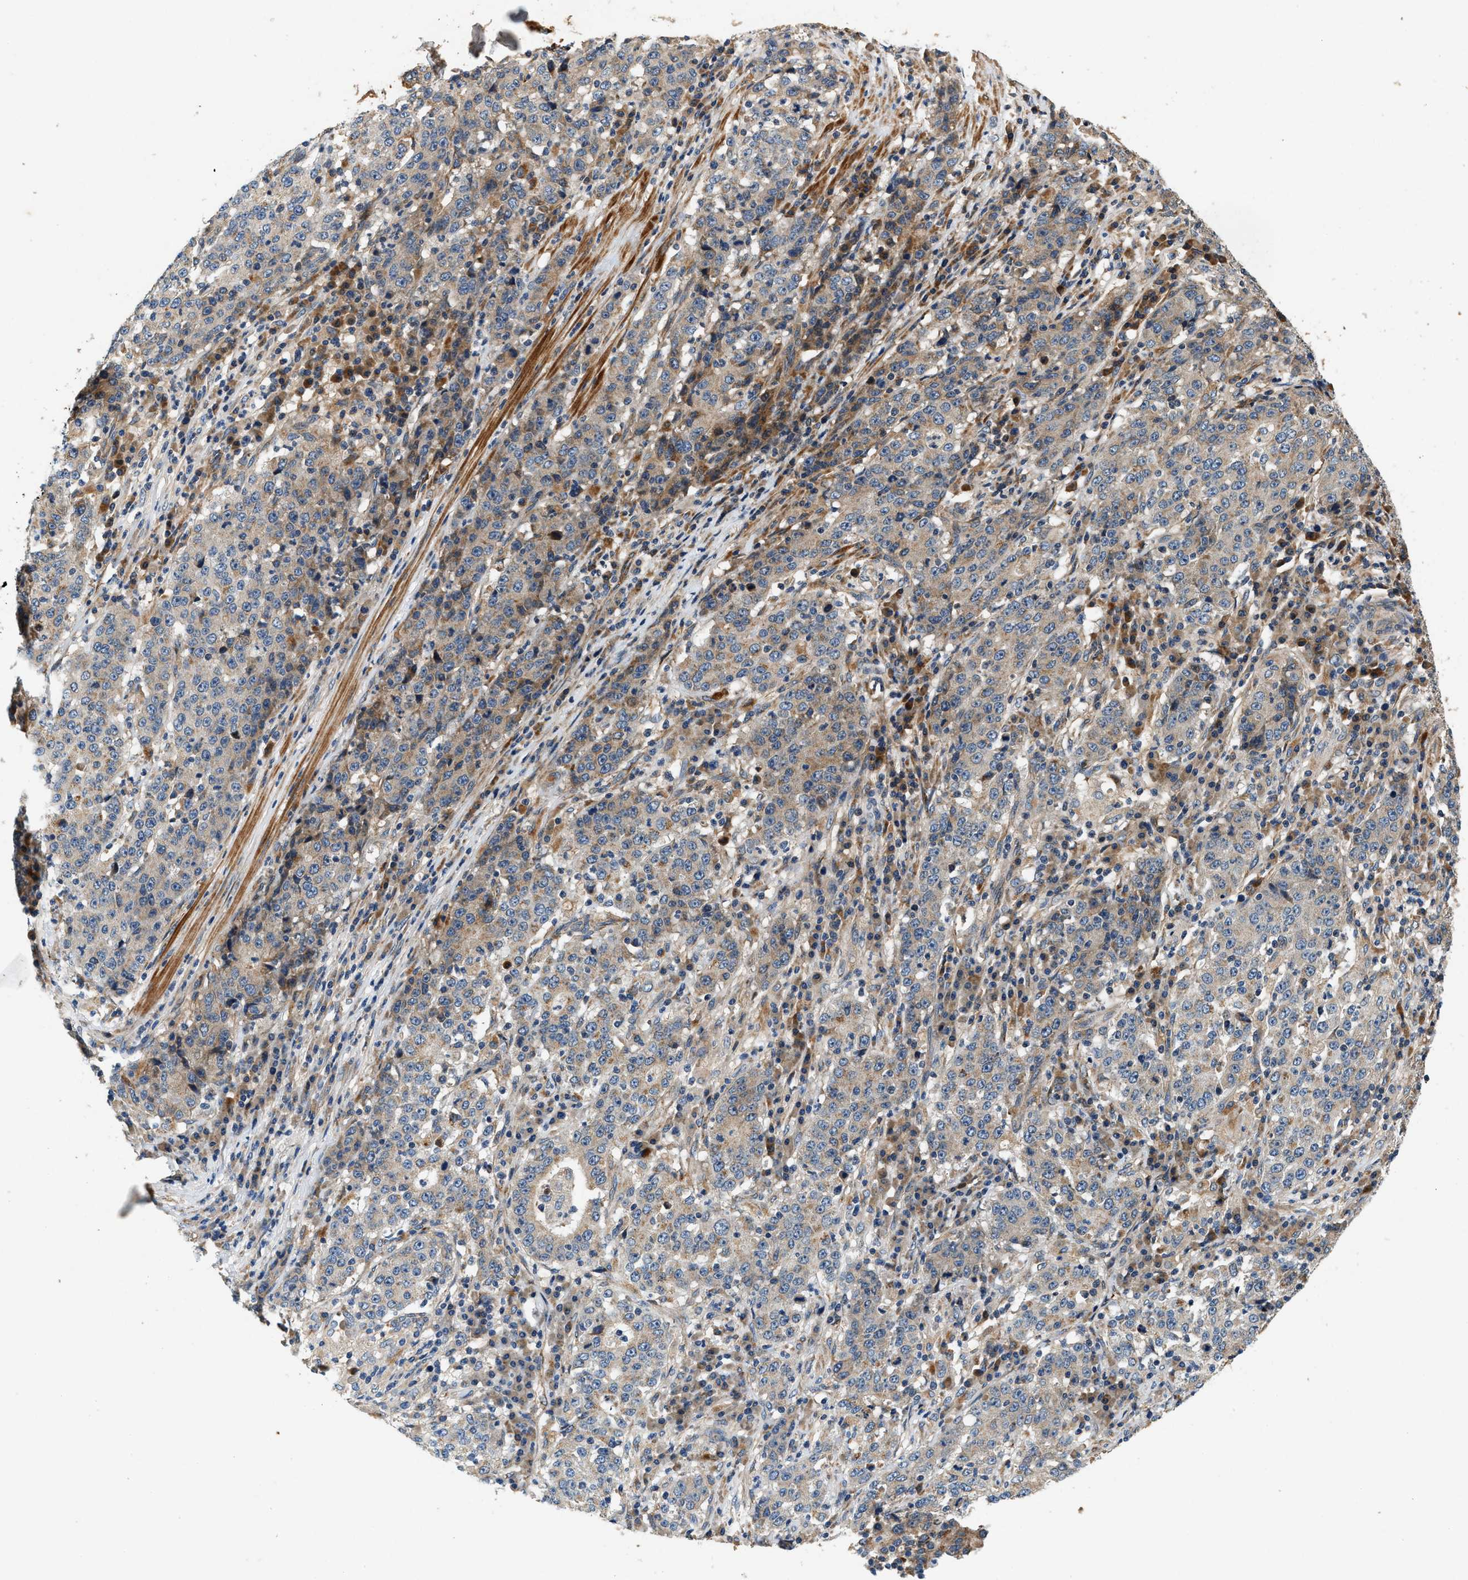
{"staining": {"intensity": "weak", "quantity": "25%-75%", "location": "cytoplasmic/membranous"}, "tissue": "stomach cancer", "cell_type": "Tumor cells", "image_type": "cancer", "snomed": [{"axis": "morphology", "description": "Adenocarcinoma, NOS"}, {"axis": "topography", "description": "Stomach"}], "caption": "A high-resolution histopathology image shows immunohistochemistry (IHC) staining of adenocarcinoma (stomach), which reveals weak cytoplasmic/membranous staining in approximately 25%-75% of tumor cells. The staining was performed using DAB (3,3'-diaminobenzidine), with brown indicating positive protein expression. Nuclei are stained blue with hematoxylin.", "gene": "DUSP10", "patient": {"sex": "male", "age": 59}}